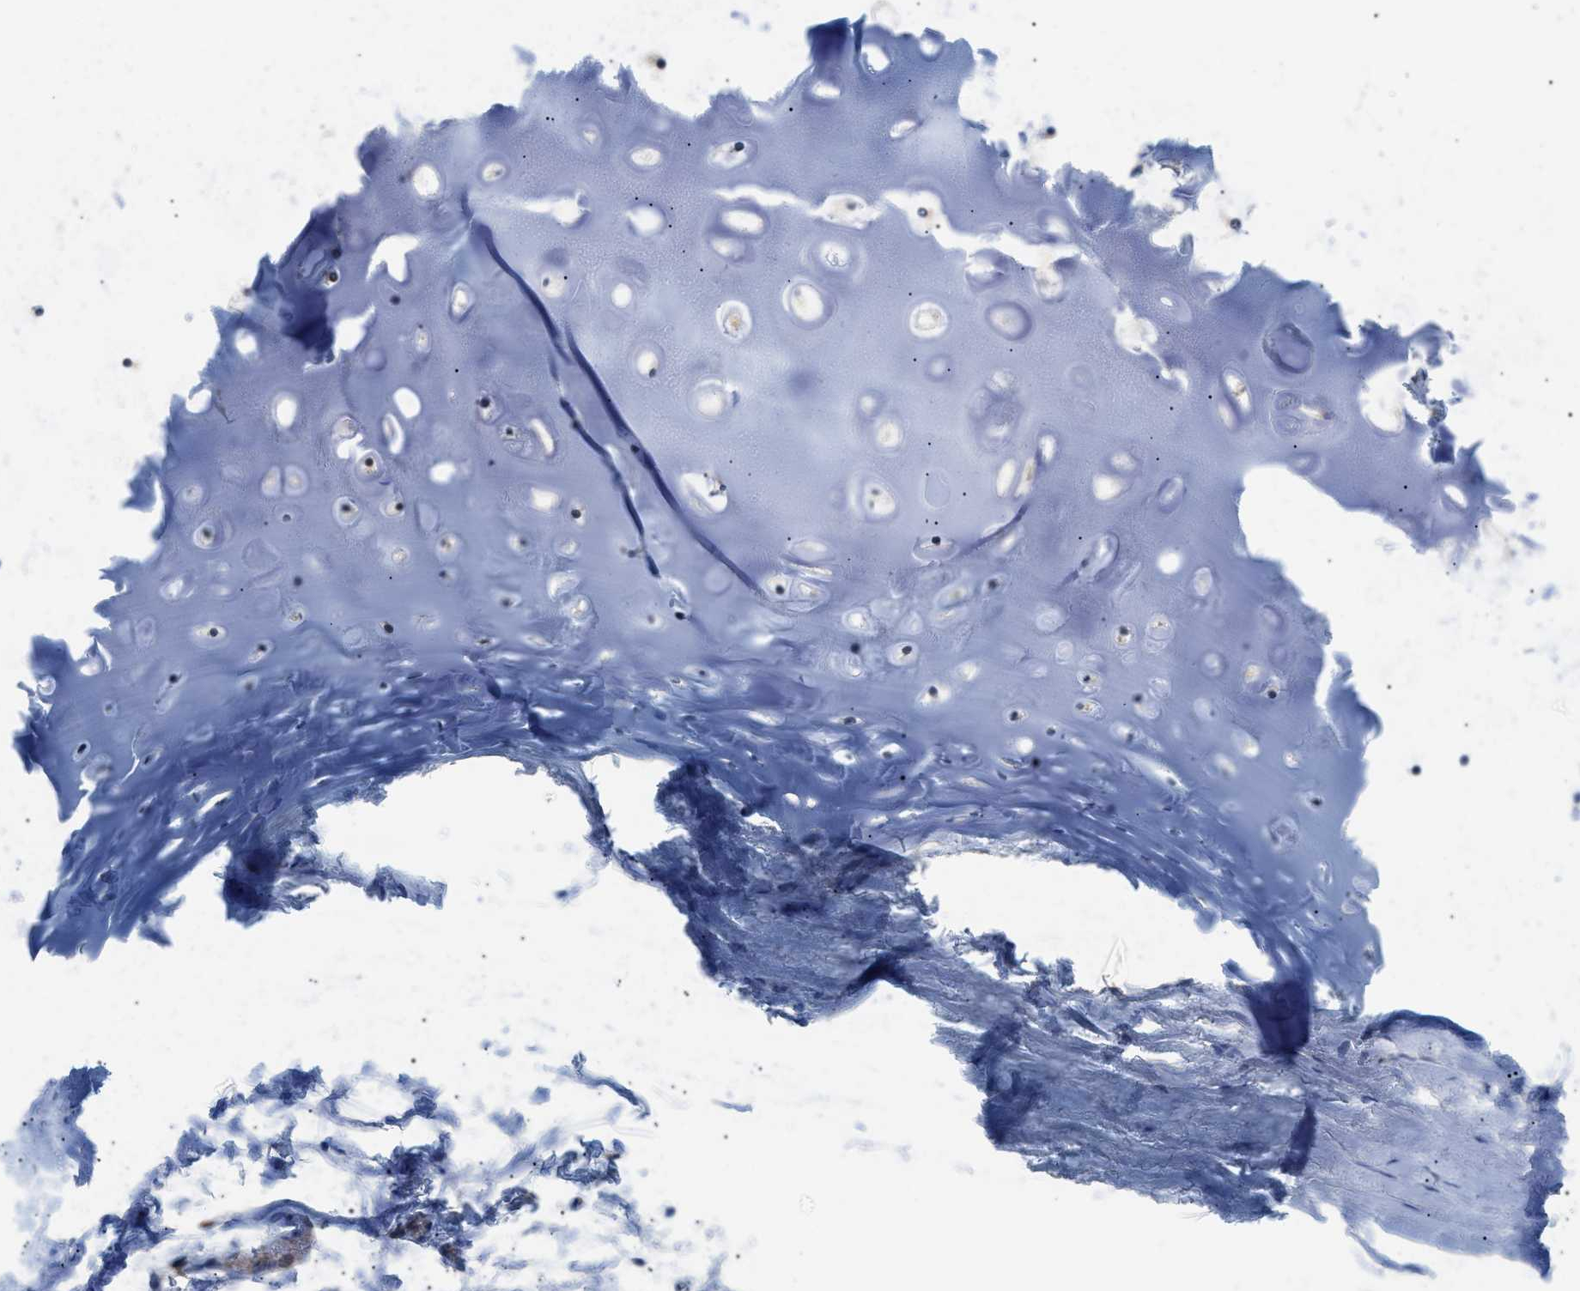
{"staining": {"intensity": "negative", "quantity": "none", "location": "none"}, "tissue": "adipose tissue", "cell_type": "Adipocytes", "image_type": "normal", "snomed": [{"axis": "morphology", "description": "Normal tissue, NOS"}, {"axis": "topography", "description": "Bronchus"}], "caption": "An image of adipose tissue stained for a protein reveals no brown staining in adipocytes.", "gene": "PSAT1", "patient": {"sex": "female", "age": 73}}